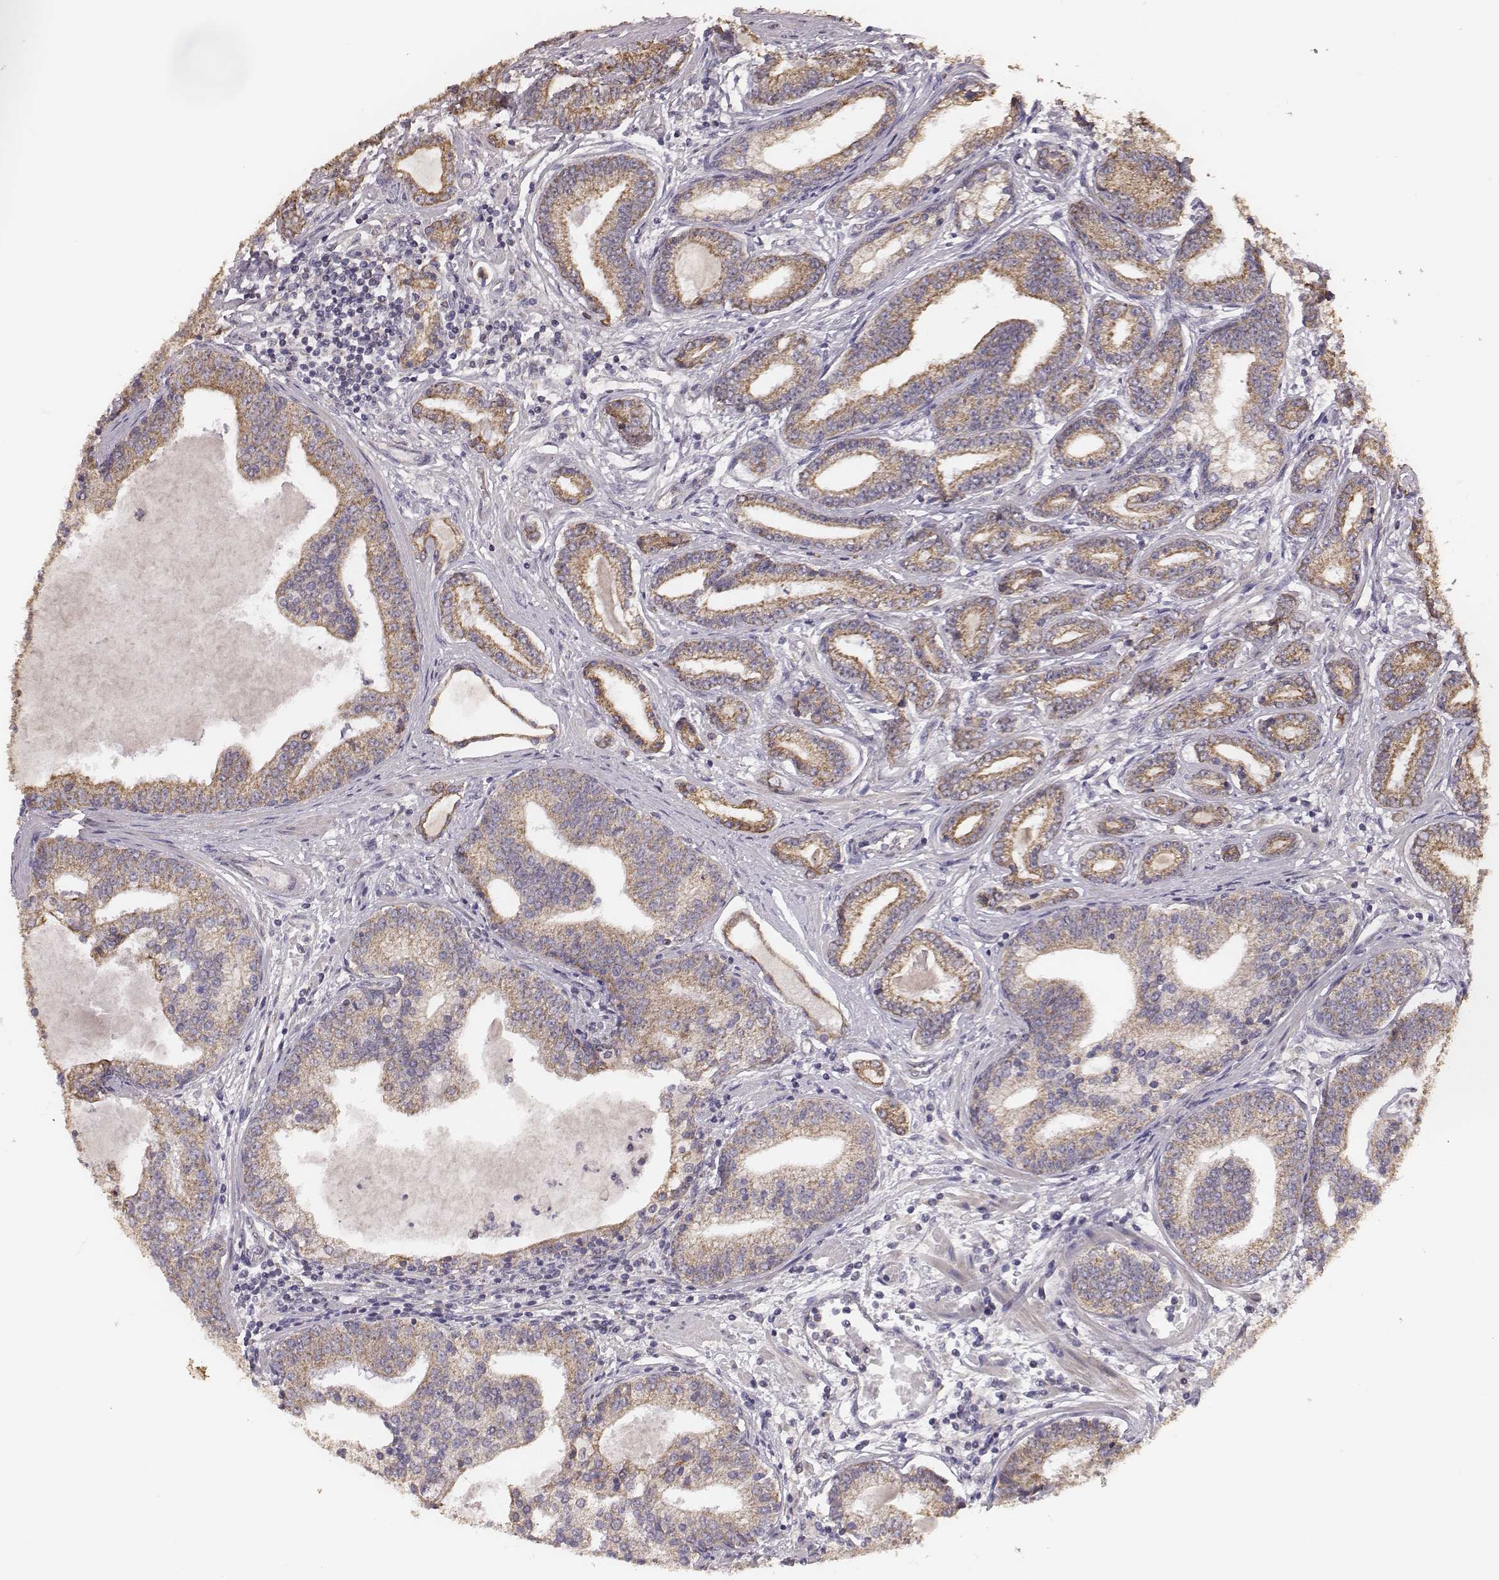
{"staining": {"intensity": "weak", "quantity": ">75%", "location": "cytoplasmic/membranous"}, "tissue": "prostate cancer", "cell_type": "Tumor cells", "image_type": "cancer", "snomed": [{"axis": "morphology", "description": "Adenocarcinoma, NOS"}, {"axis": "topography", "description": "Prostate"}], "caption": "Immunohistochemistry of adenocarcinoma (prostate) displays low levels of weak cytoplasmic/membranous positivity in approximately >75% of tumor cells. (DAB (3,3'-diaminobenzidine) = brown stain, brightfield microscopy at high magnification).", "gene": "HAVCR1", "patient": {"sex": "male", "age": 64}}